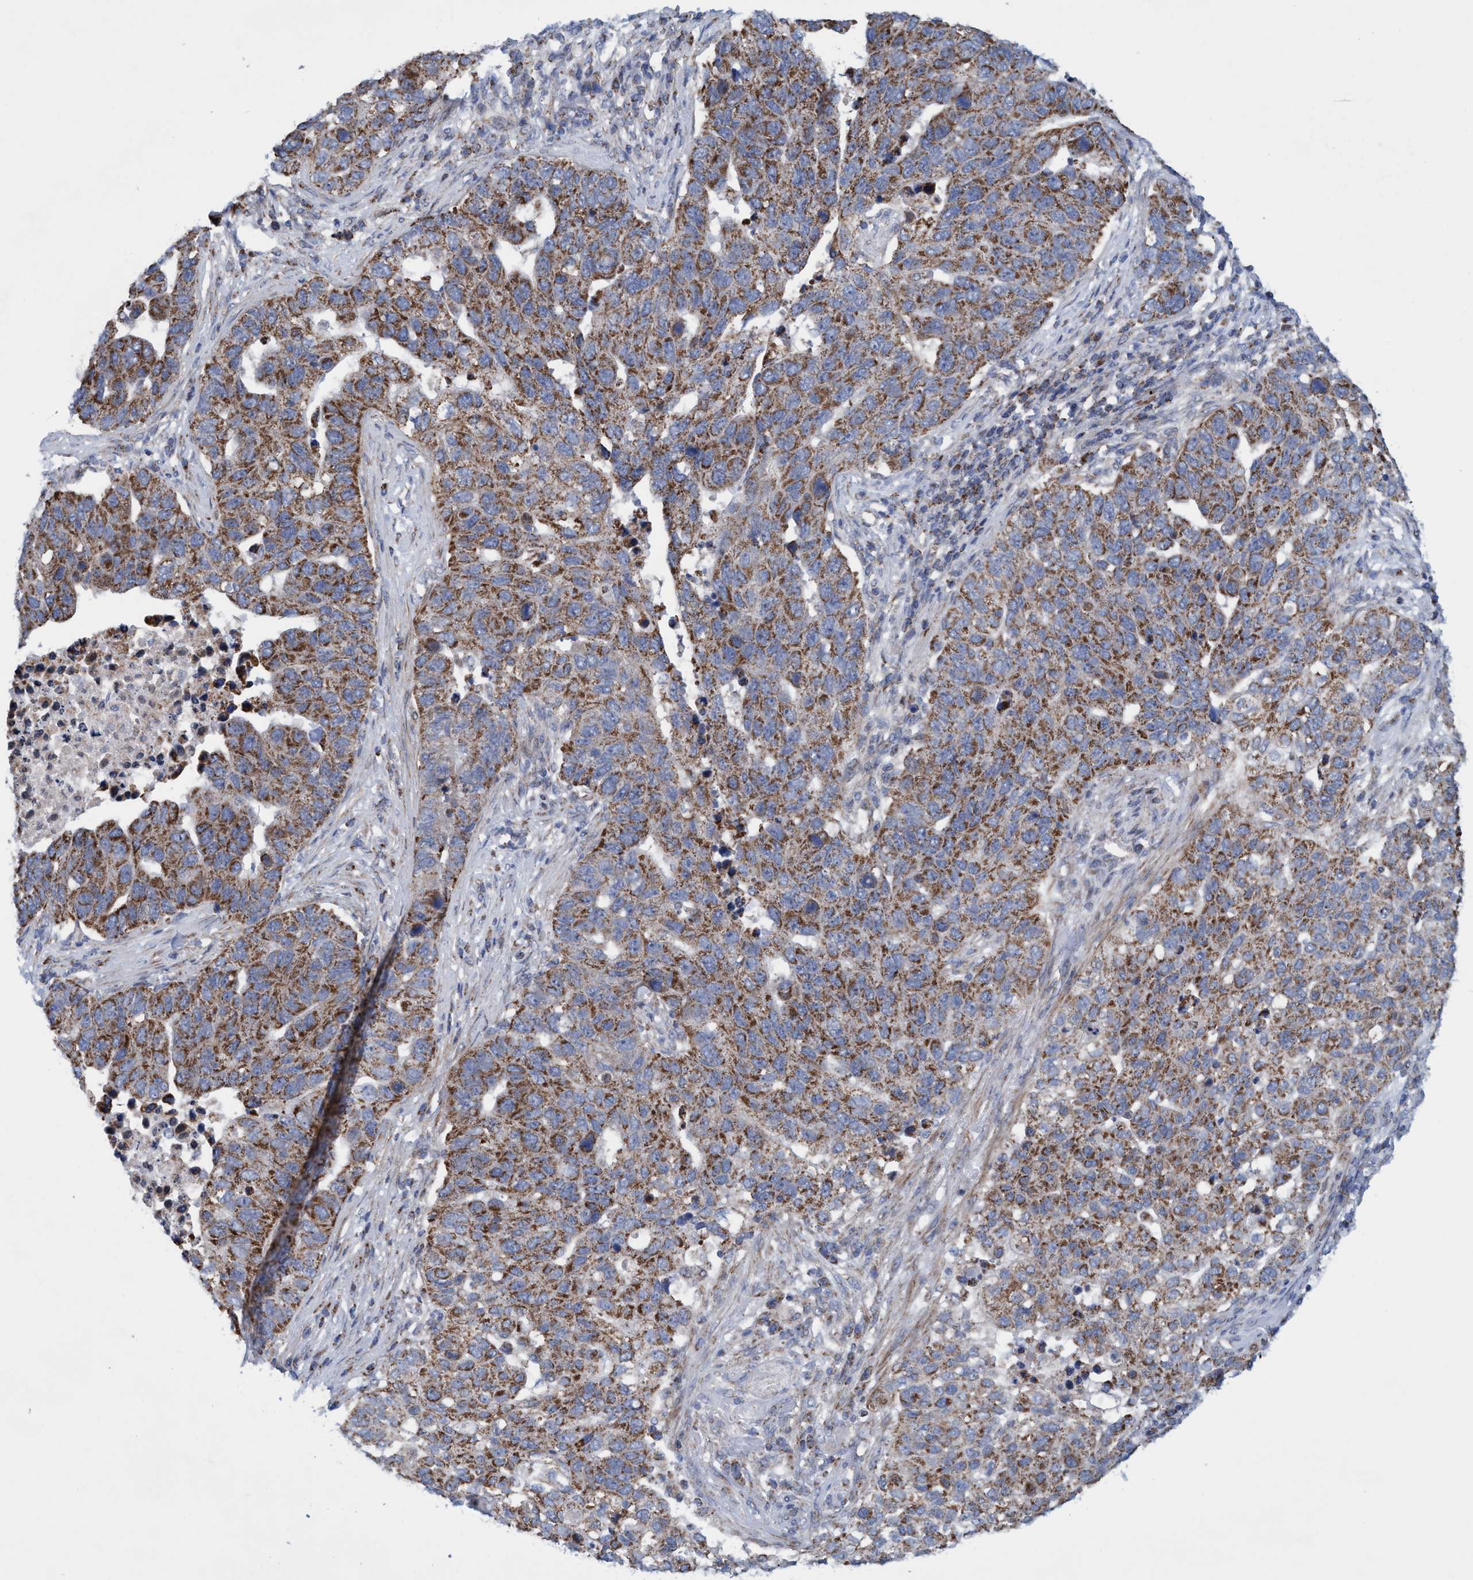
{"staining": {"intensity": "moderate", "quantity": ">75%", "location": "cytoplasmic/membranous"}, "tissue": "pancreatic cancer", "cell_type": "Tumor cells", "image_type": "cancer", "snomed": [{"axis": "morphology", "description": "Adenocarcinoma, NOS"}, {"axis": "topography", "description": "Pancreas"}], "caption": "Moderate cytoplasmic/membranous staining for a protein is identified in approximately >75% of tumor cells of pancreatic adenocarcinoma using immunohistochemistry.", "gene": "POLR1F", "patient": {"sex": "female", "age": 61}}